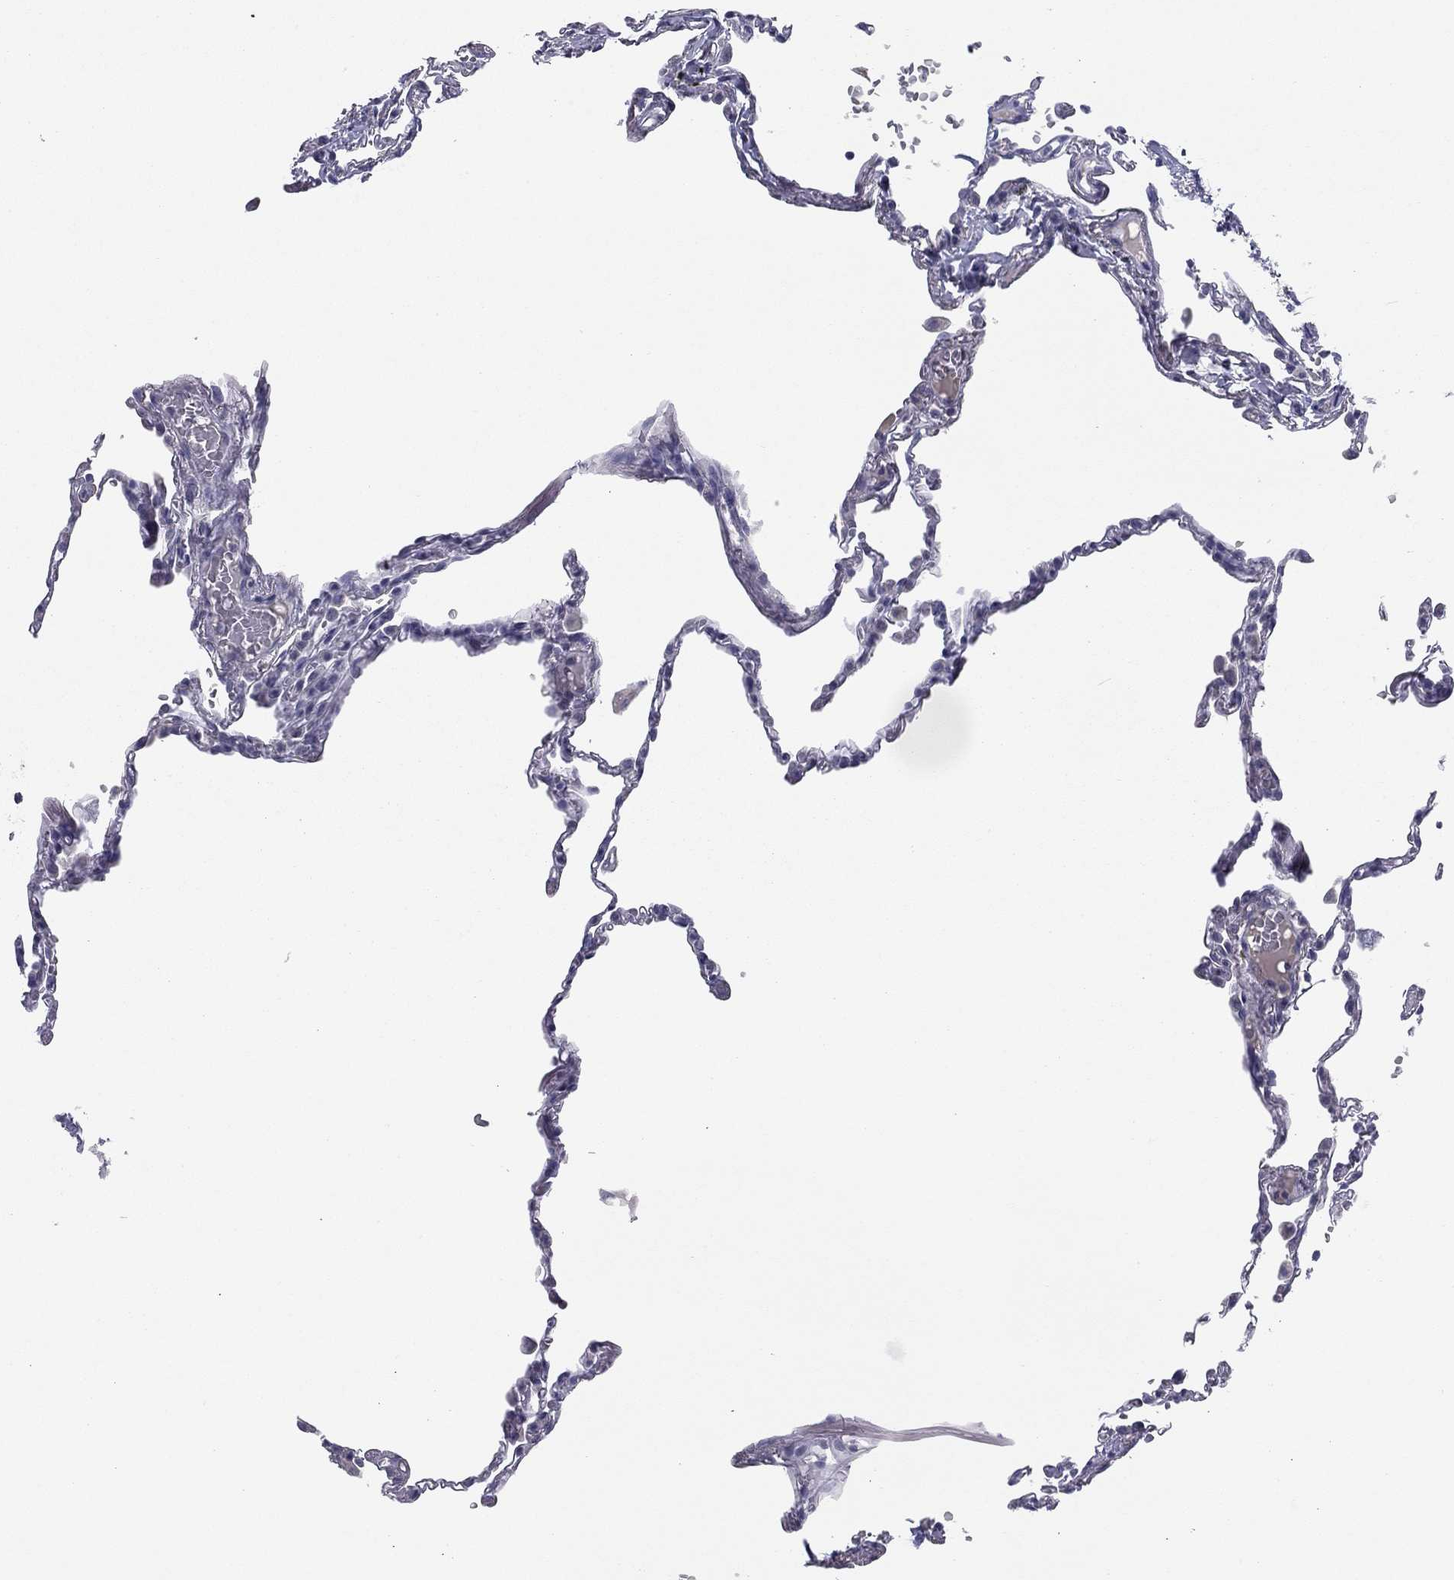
{"staining": {"intensity": "negative", "quantity": "none", "location": "none"}, "tissue": "lung", "cell_type": "Alveolar cells", "image_type": "normal", "snomed": [{"axis": "morphology", "description": "Normal tissue, NOS"}, {"axis": "topography", "description": "Lung"}], "caption": "This is an immunohistochemistry (IHC) image of benign lung. There is no staining in alveolar cells.", "gene": "TFAP2B", "patient": {"sex": "male", "age": 78}}